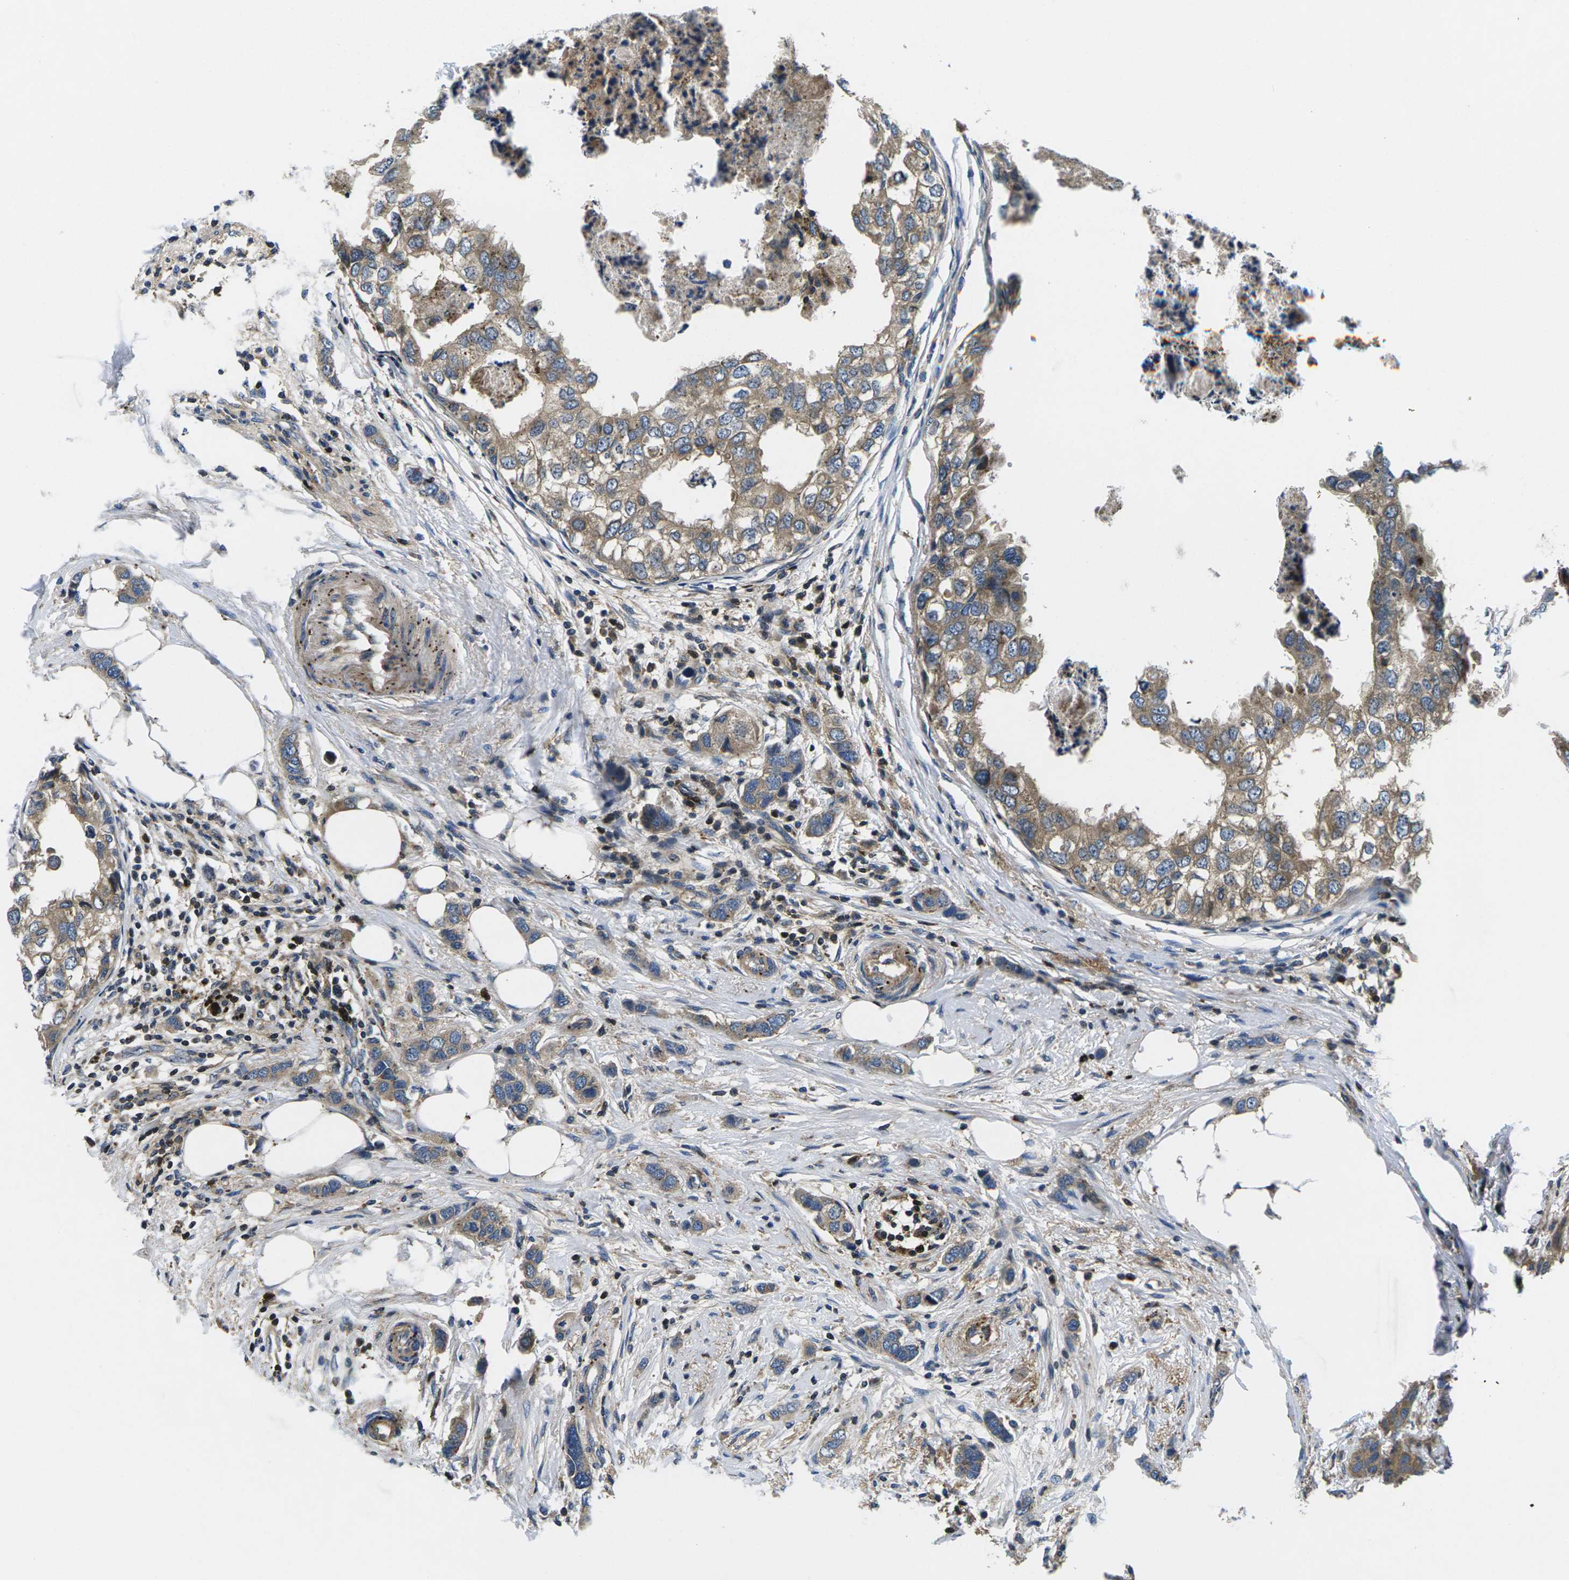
{"staining": {"intensity": "weak", "quantity": ">75%", "location": "cytoplasmic/membranous"}, "tissue": "breast cancer", "cell_type": "Tumor cells", "image_type": "cancer", "snomed": [{"axis": "morphology", "description": "Duct carcinoma"}, {"axis": "topography", "description": "Breast"}], "caption": "Protein staining by immunohistochemistry exhibits weak cytoplasmic/membranous positivity in approximately >75% of tumor cells in invasive ductal carcinoma (breast).", "gene": "PLCE1", "patient": {"sex": "female", "age": 50}}